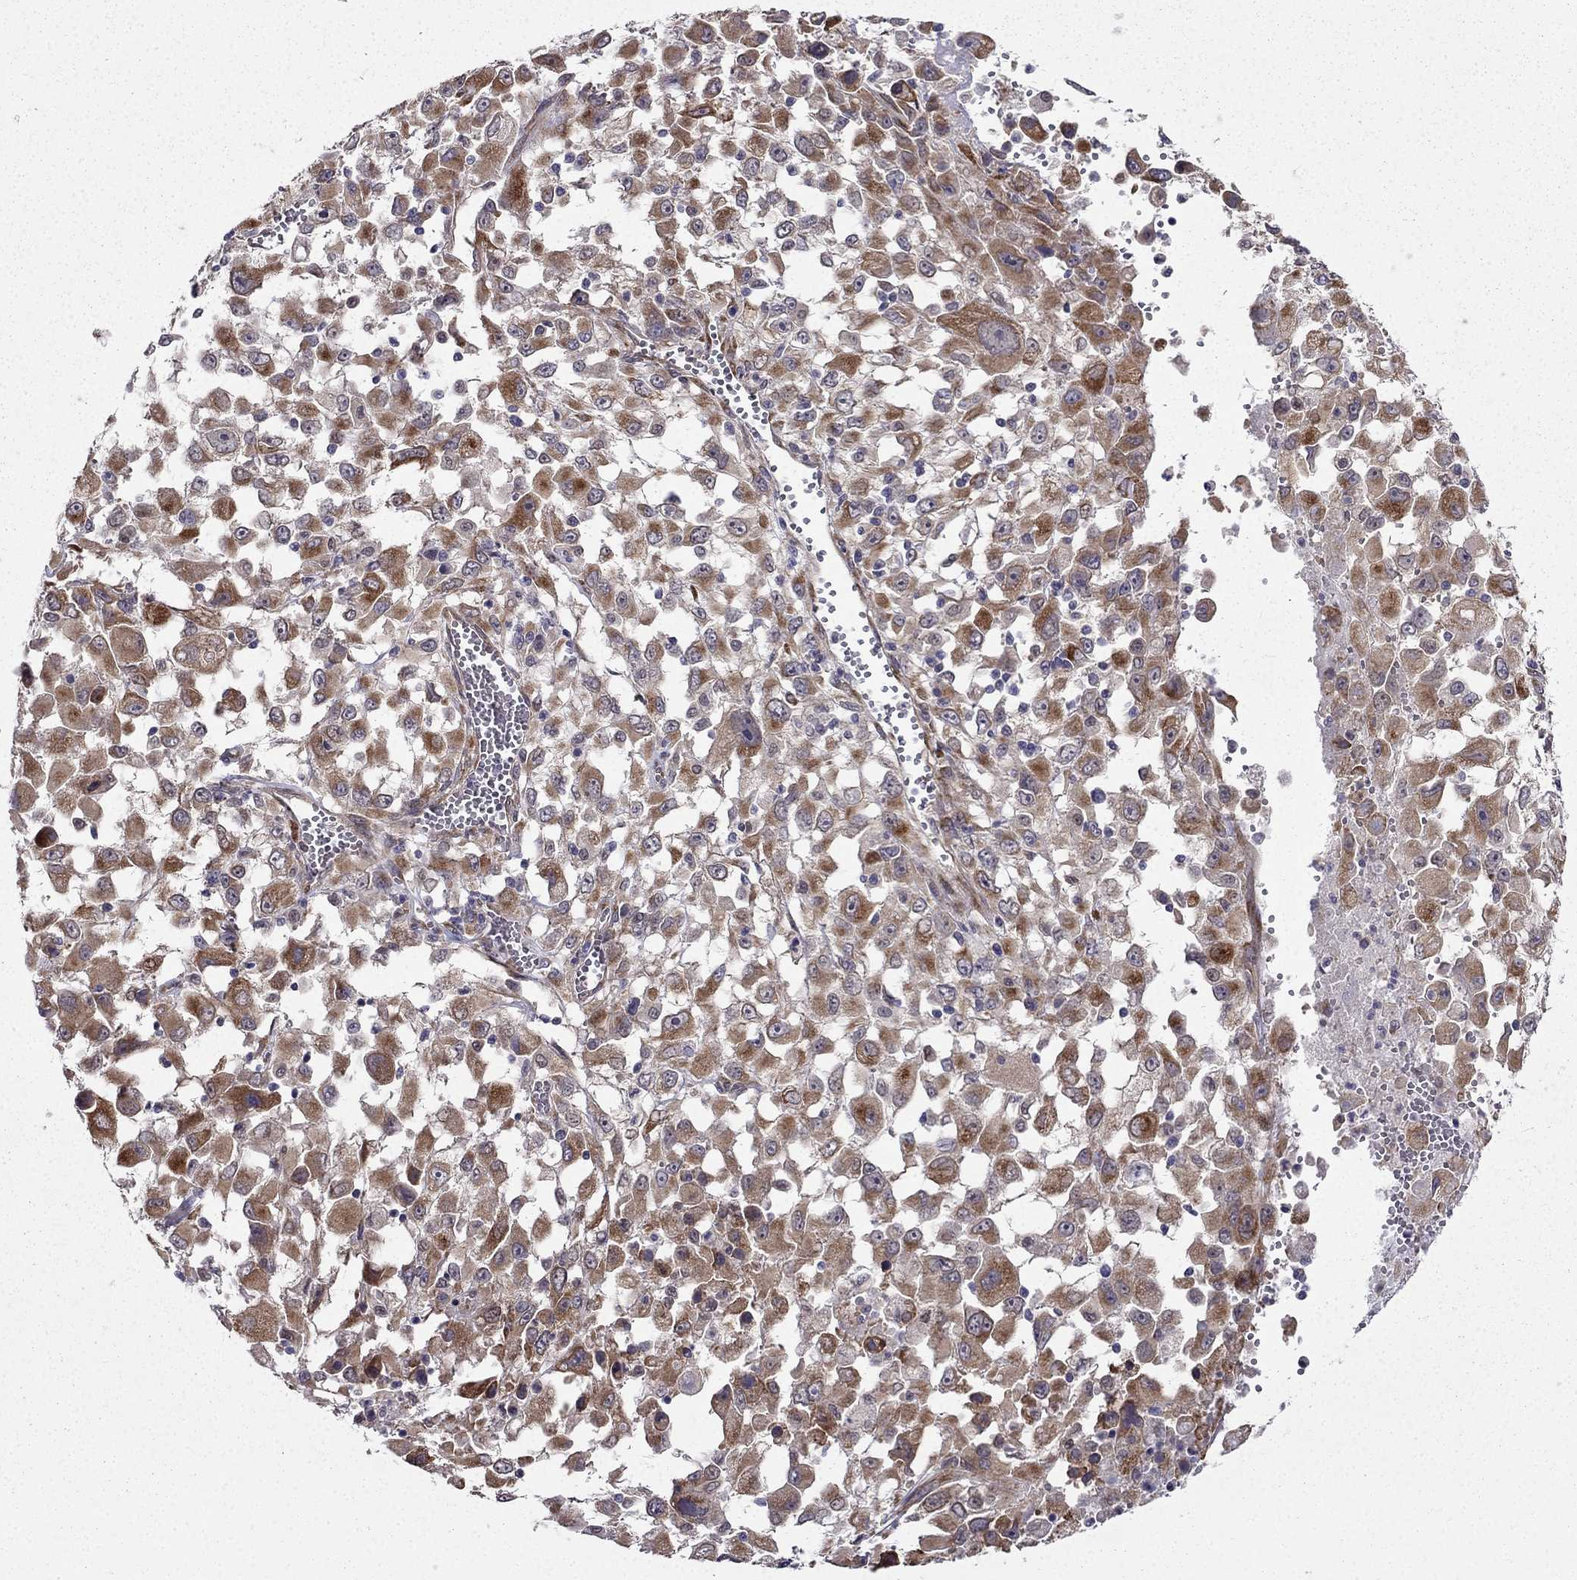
{"staining": {"intensity": "moderate", "quantity": "25%-75%", "location": "cytoplasmic/membranous"}, "tissue": "melanoma", "cell_type": "Tumor cells", "image_type": "cancer", "snomed": [{"axis": "morphology", "description": "Malignant melanoma, Metastatic site"}, {"axis": "topography", "description": "Soft tissue"}], "caption": "Melanoma stained with immunohistochemistry (IHC) exhibits moderate cytoplasmic/membranous positivity in approximately 25%-75% of tumor cells.", "gene": "ARHGEF28", "patient": {"sex": "male", "age": 50}}